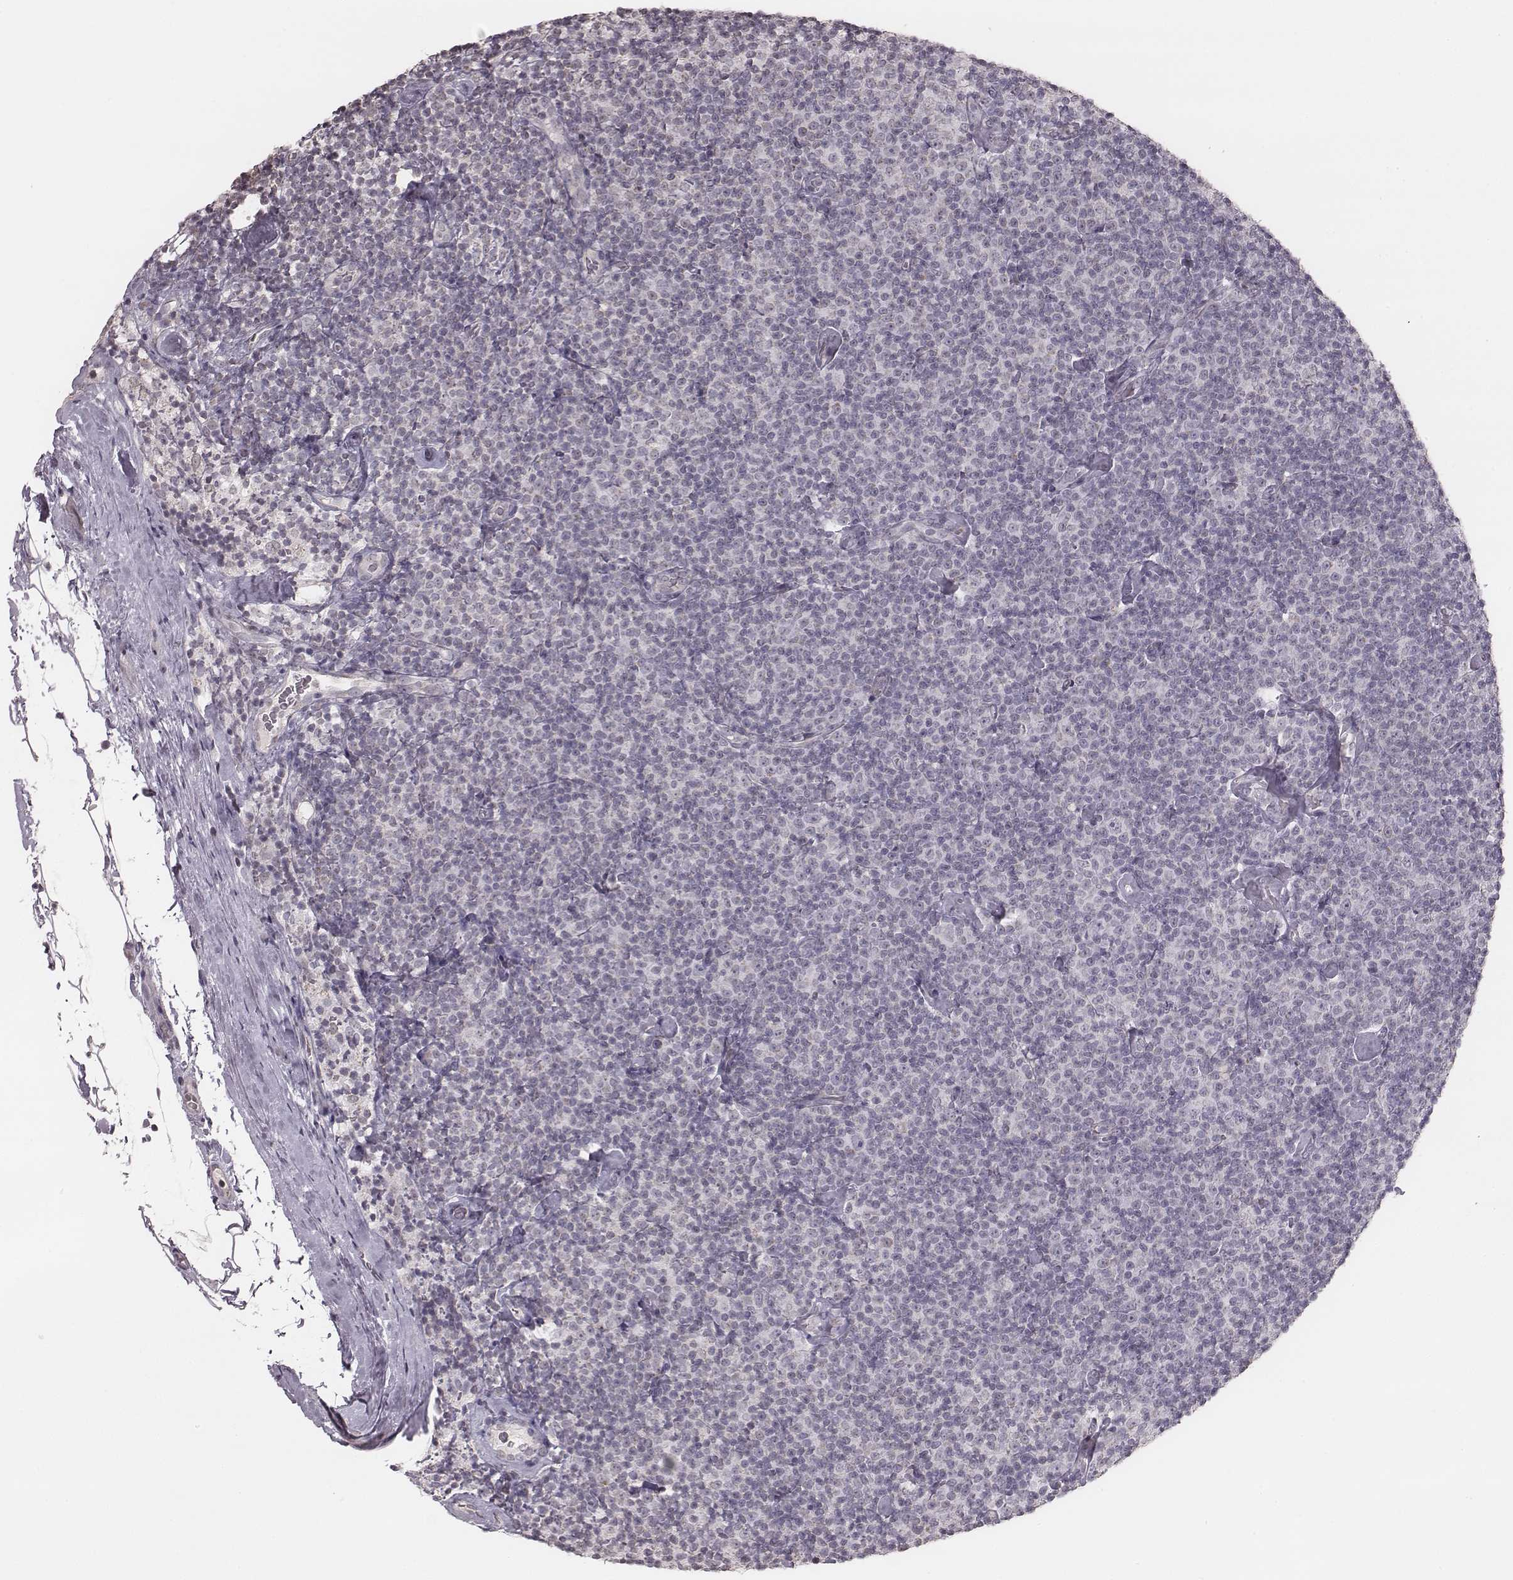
{"staining": {"intensity": "negative", "quantity": "none", "location": "none"}, "tissue": "lymphoma", "cell_type": "Tumor cells", "image_type": "cancer", "snomed": [{"axis": "morphology", "description": "Malignant lymphoma, non-Hodgkin's type, Low grade"}, {"axis": "topography", "description": "Lymph node"}], "caption": "DAB (3,3'-diaminobenzidine) immunohistochemical staining of low-grade malignant lymphoma, non-Hodgkin's type displays no significant expression in tumor cells.", "gene": "SLC7A4", "patient": {"sex": "male", "age": 81}}